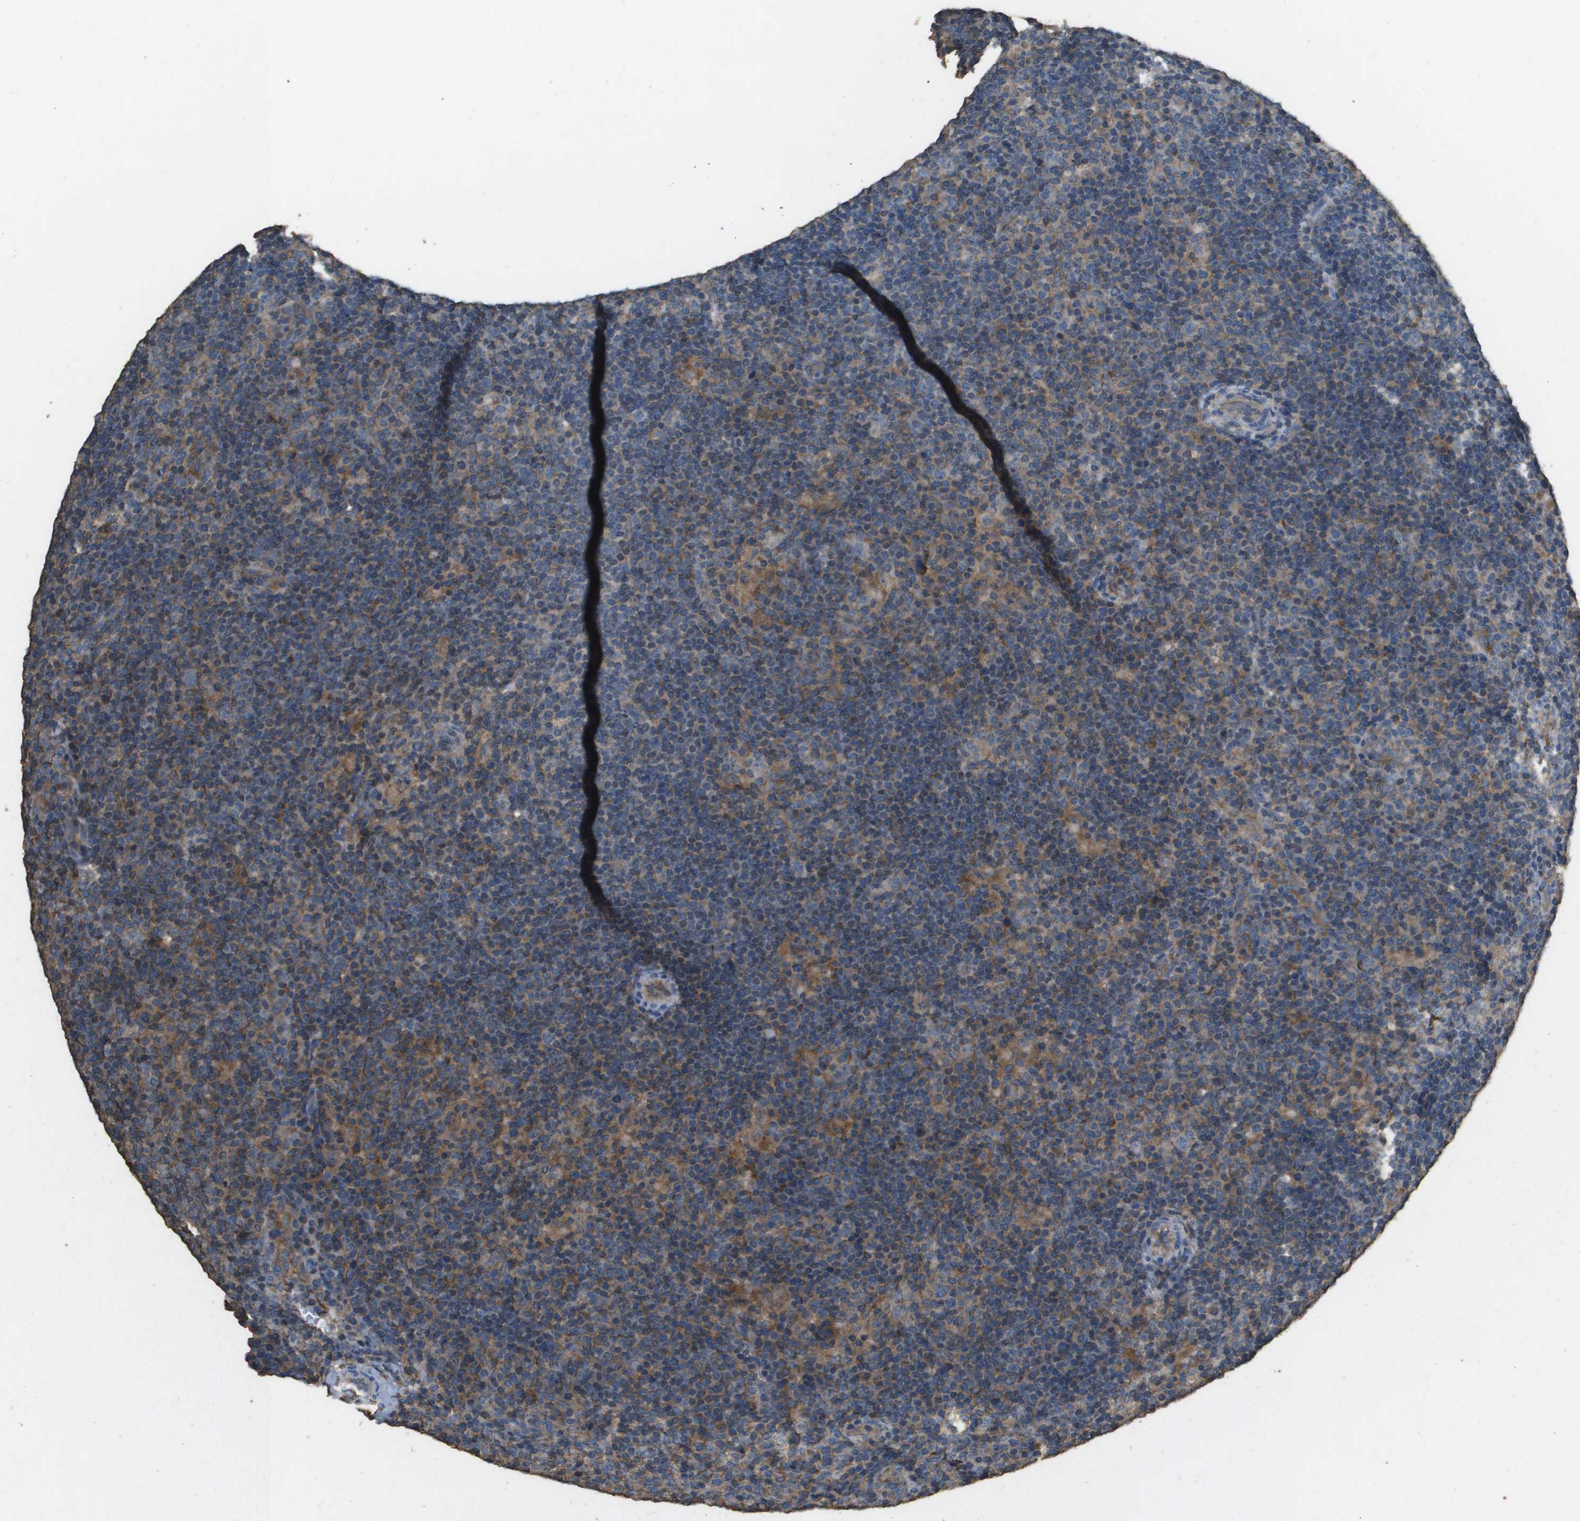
{"staining": {"intensity": "negative", "quantity": "none", "location": "none"}, "tissue": "lymphoma", "cell_type": "Tumor cells", "image_type": "cancer", "snomed": [{"axis": "morphology", "description": "Hodgkin's disease, NOS"}, {"axis": "topography", "description": "Lymph node"}], "caption": "Human Hodgkin's disease stained for a protein using immunohistochemistry (IHC) demonstrates no positivity in tumor cells.", "gene": "MS4A7", "patient": {"sex": "female", "age": 57}}